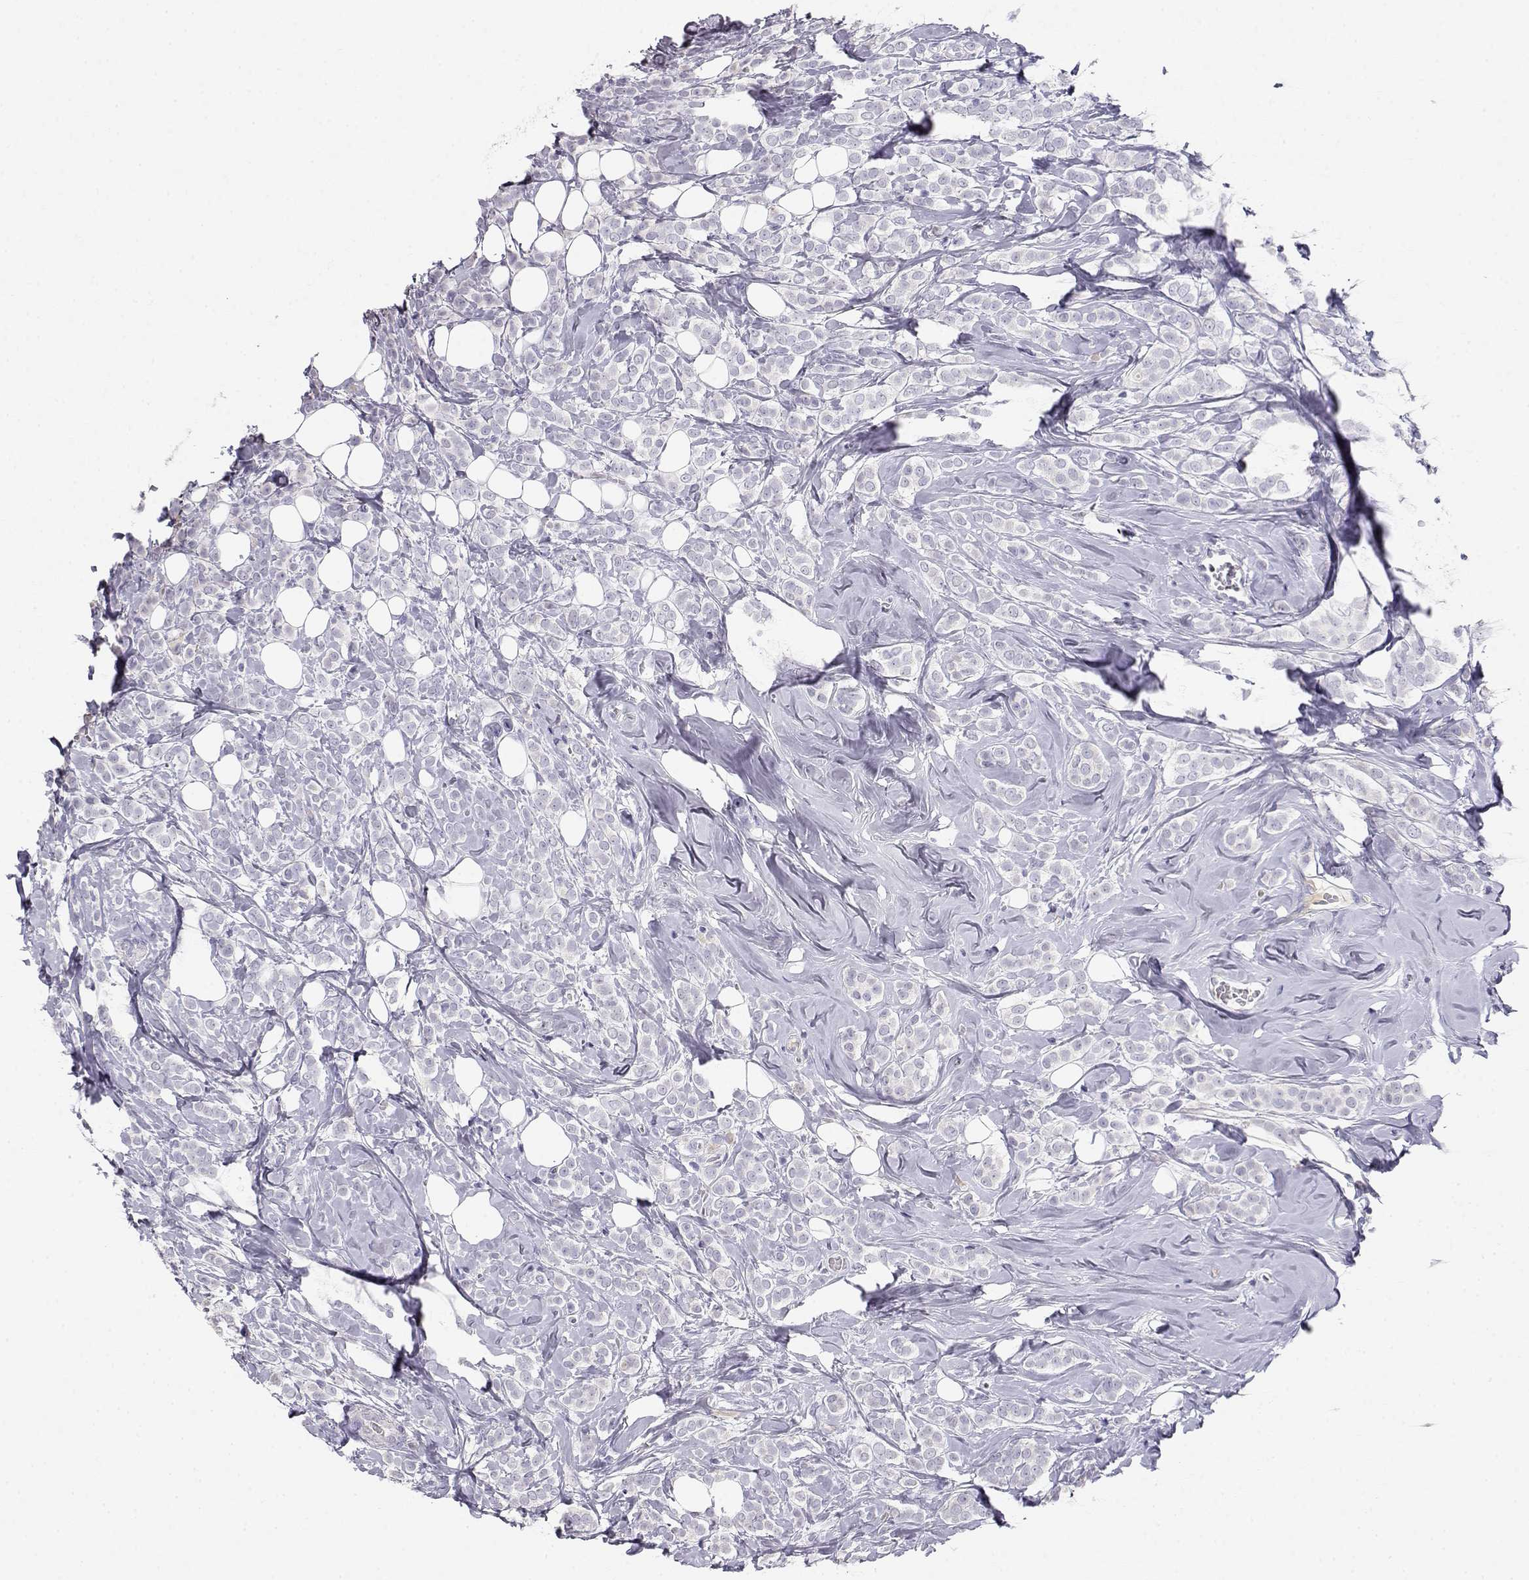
{"staining": {"intensity": "negative", "quantity": "none", "location": "none"}, "tissue": "breast cancer", "cell_type": "Tumor cells", "image_type": "cancer", "snomed": [{"axis": "morphology", "description": "Lobular carcinoma"}, {"axis": "topography", "description": "Breast"}], "caption": "Breast lobular carcinoma stained for a protein using immunohistochemistry (IHC) demonstrates no staining tumor cells.", "gene": "GPR174", "patient": {"sex": "female", "age": 49}}